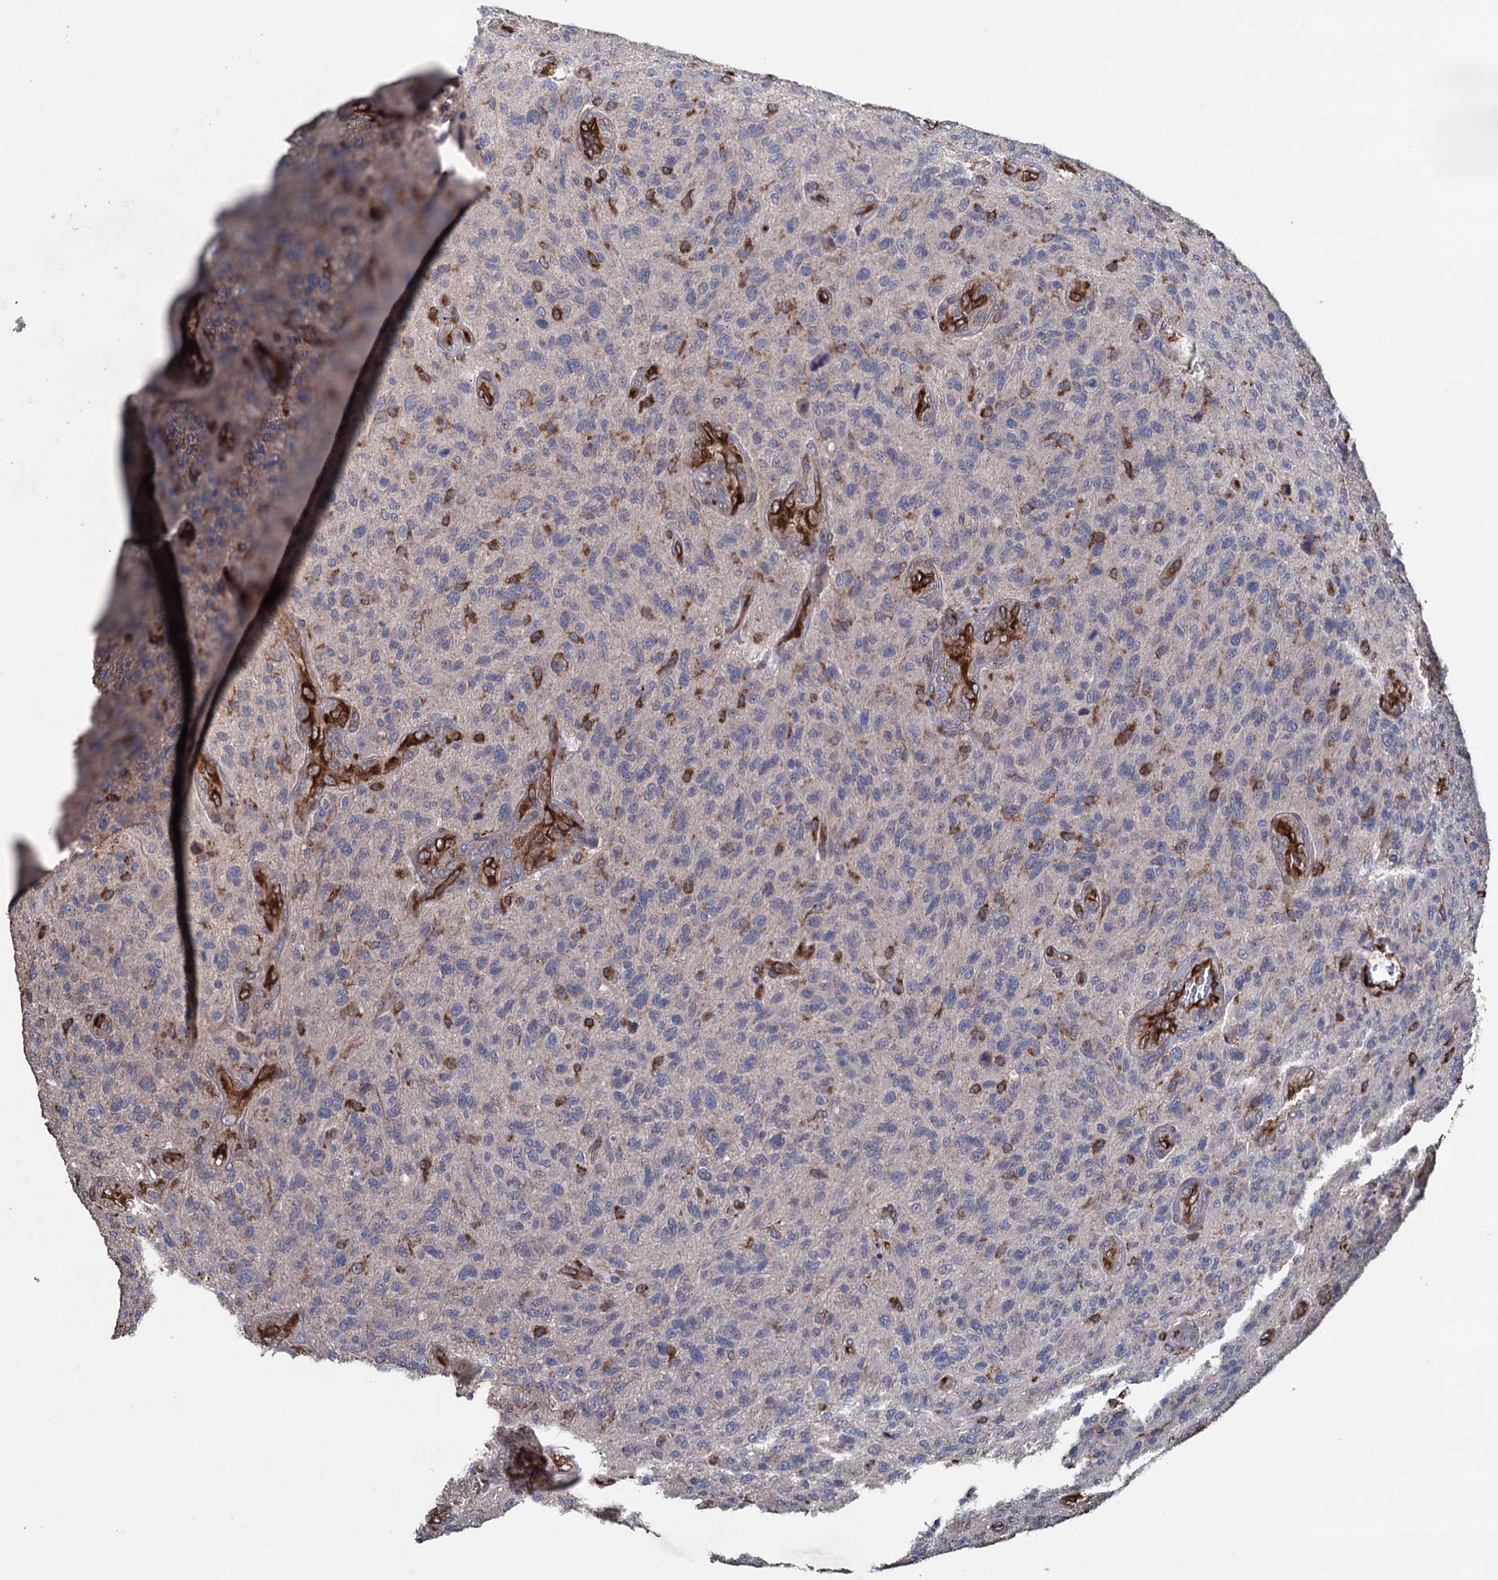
{"staining": {"intensity": "moderate", "quantity": "<25%", "location": "cytoplasmic/membranous"}, "tissue": "glioma", "cell_type": "Tumor cells", "image_type": "cancer", "snomed": [{"axis": "morphology", "description": "Glioma, malignant, High grade"}, {"axis": "topography", "description": "Brain"}], "caption": "DAB immunohistochemical staining of human malignant high-grade glioma demonstrates moderate cytoplasmic/membranous protein expression in about <25% of tumor cells. (DAB IHC, brown staining for protein, blue staining for nuclei).", "gene": "STING1", "patient": {"sex": "male", "age": 47}}